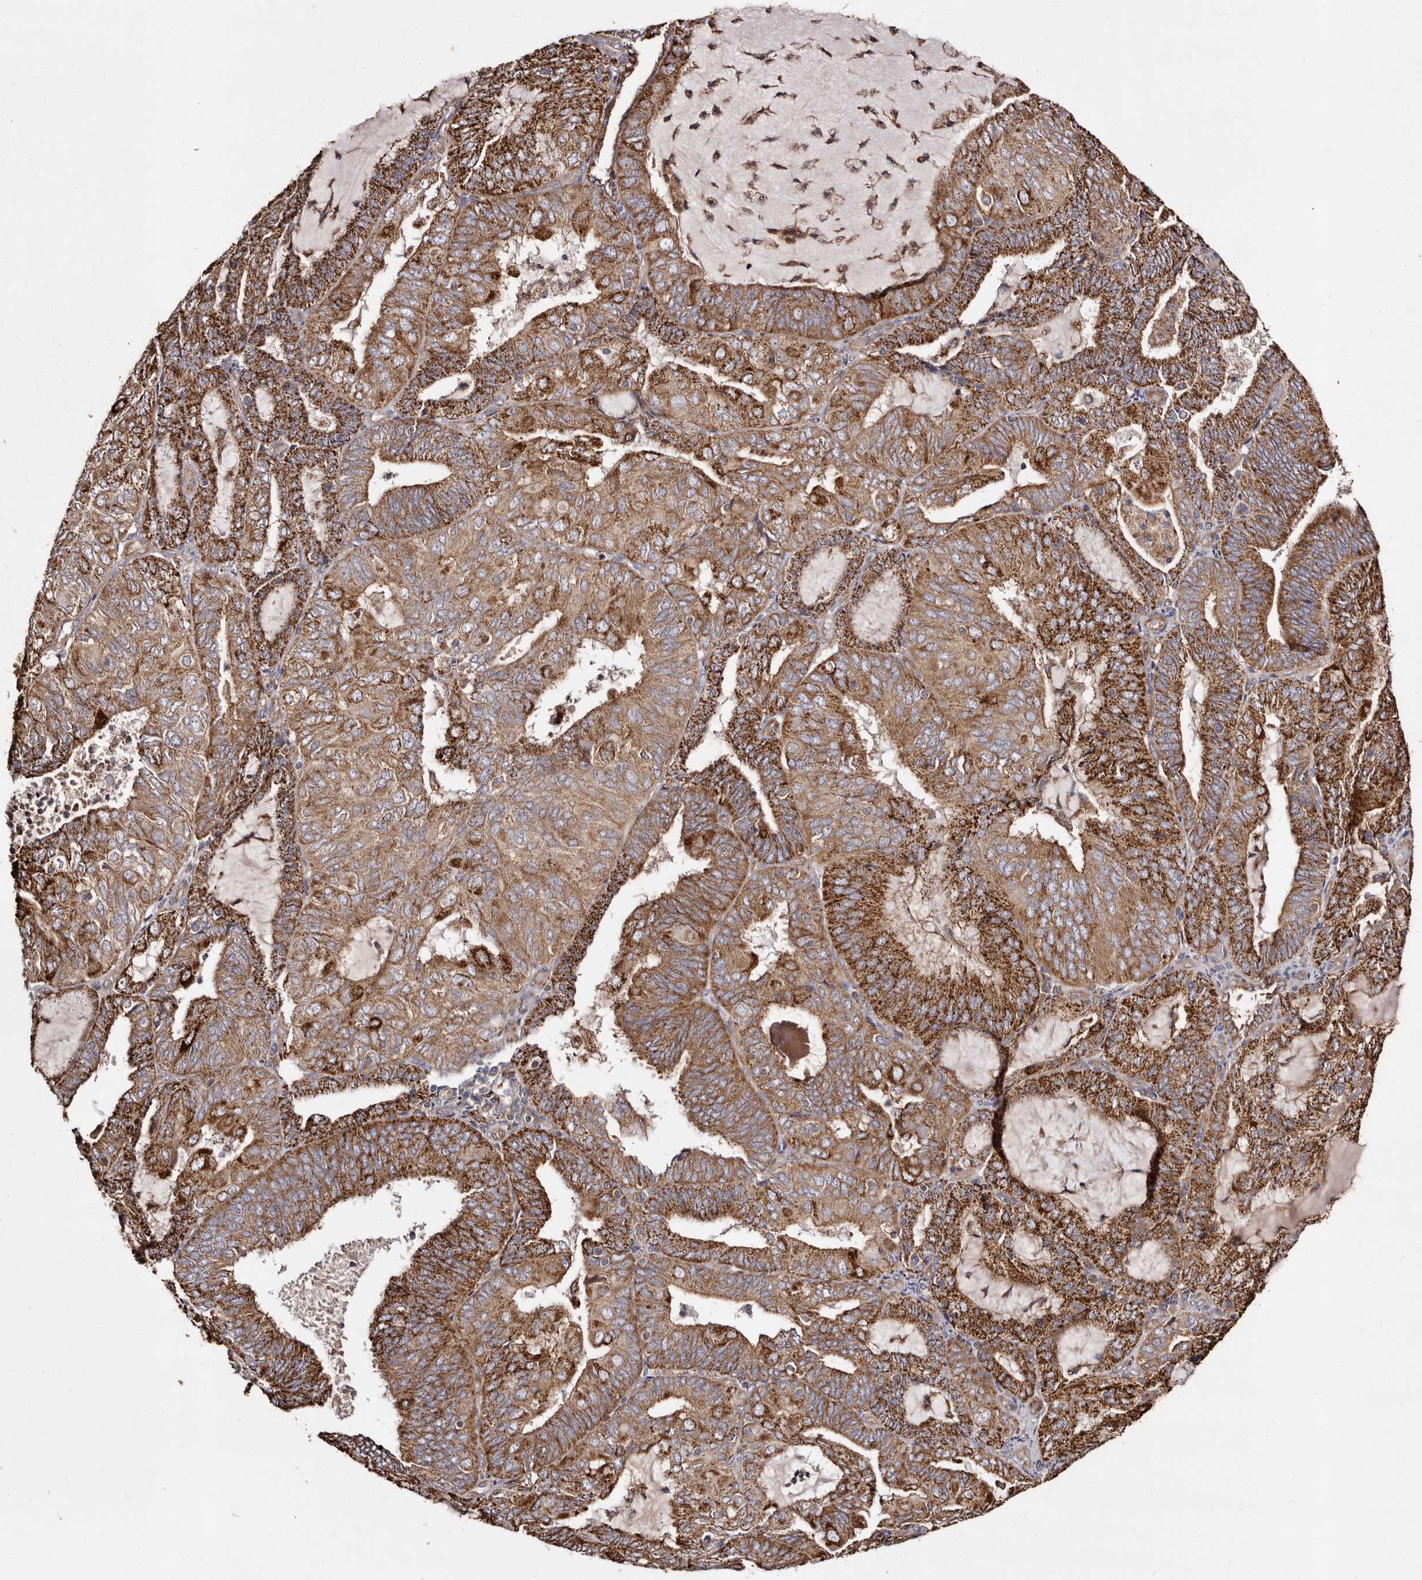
{"staining": {"intensity": "strong", "quantity": ">75%", "location": "cytoplasmic/membranous"}, "tissue": "endometrial cancer", "cell_type": "Tumor cells", "image_type": "cancer", "snomed": [{"axis": "morphology", "description": "Adenocarcinoma, NOS"}, {"axis": "topography", "description": "Endometrium"}], "caption": "Strong cytoplasmic/membranous protein staining is seen in approximately >75% of tumor cells in endometrial cancer (adenocarcinoma).", "gene": "LUZP1", "patient": {"sex": "female", "age": 81}}